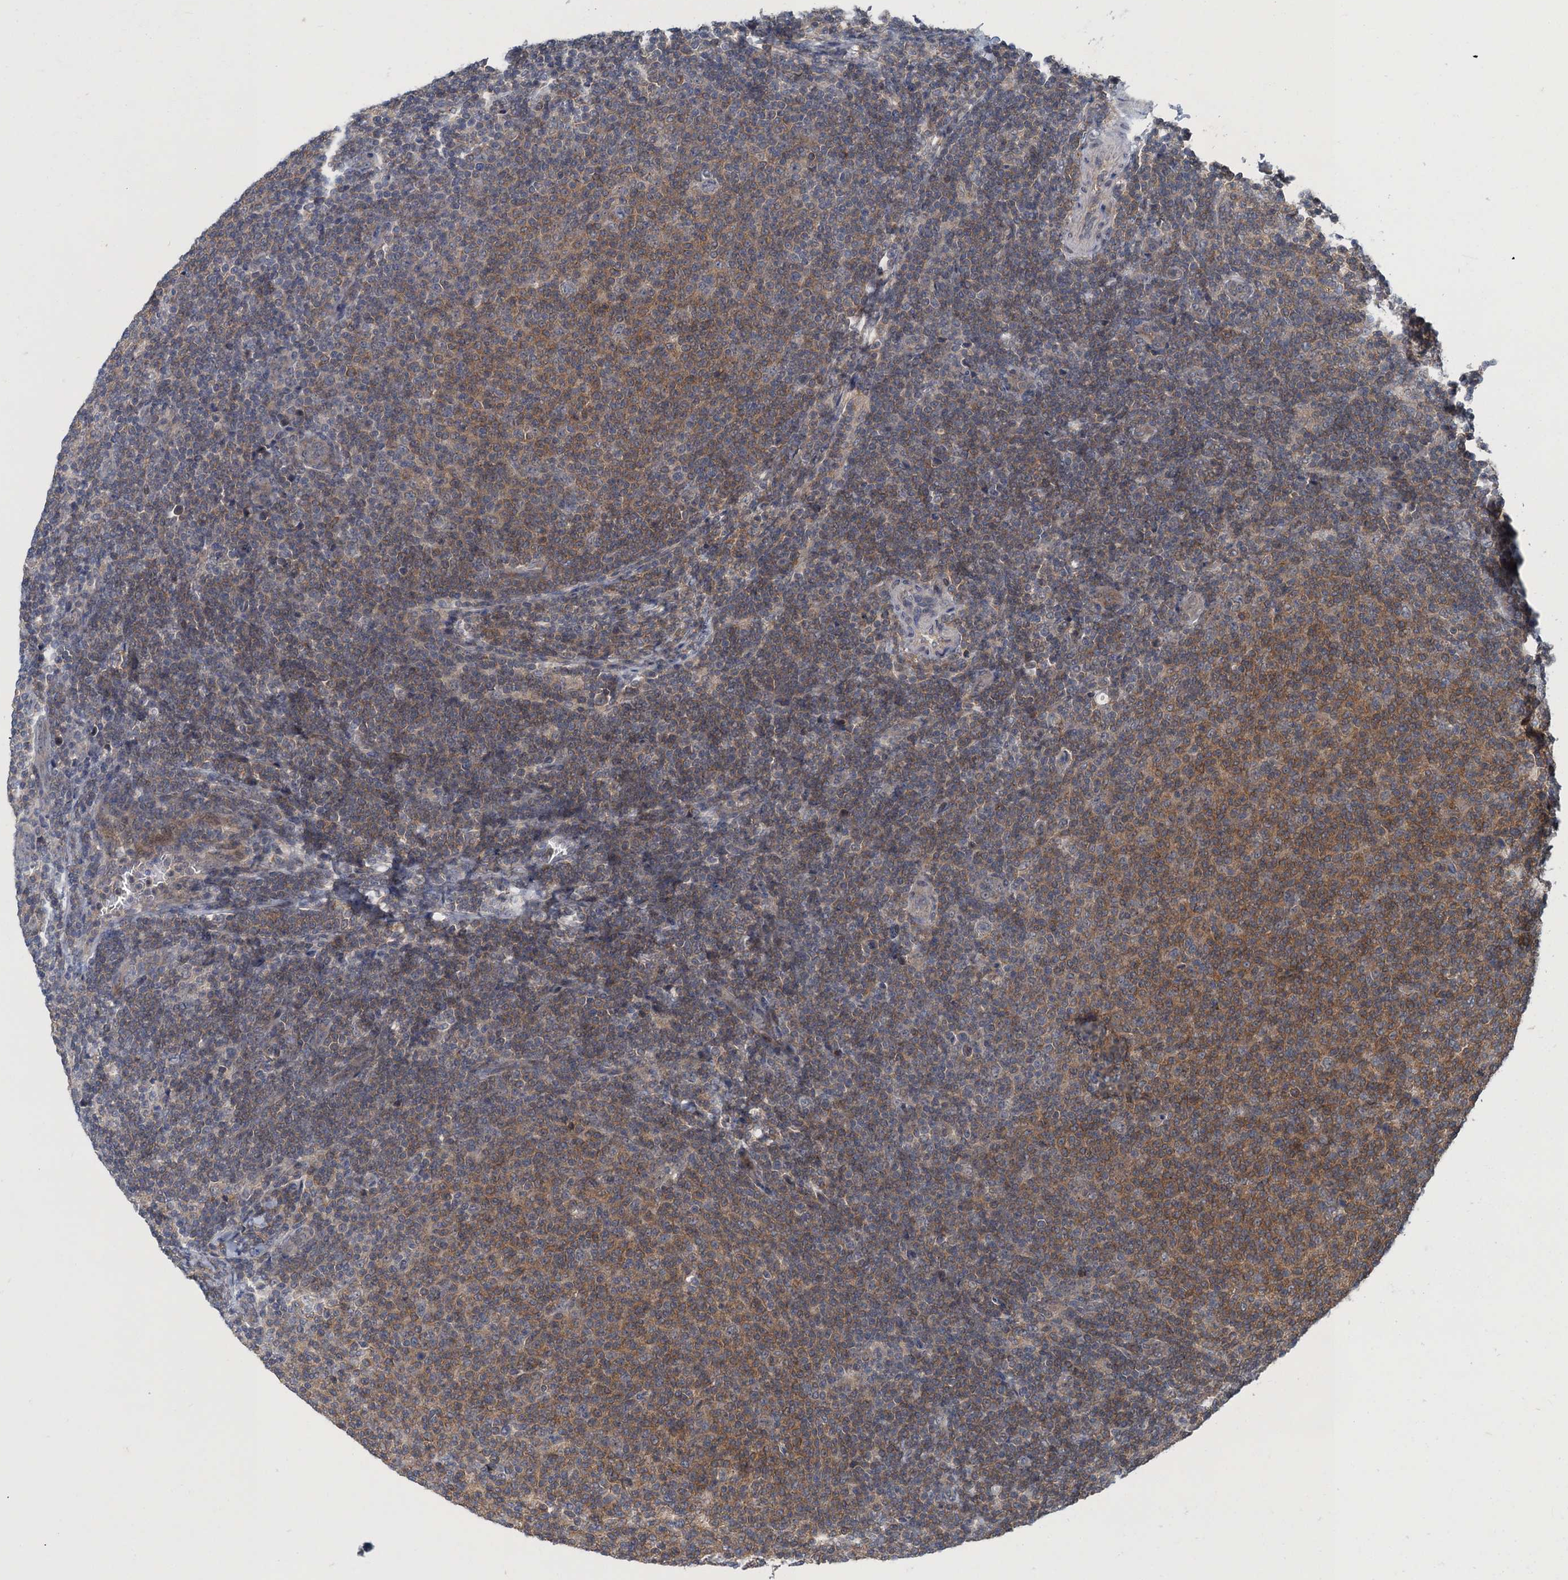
{"staining": {"intensity": "moderate", "quantity": "25%-75%", "location": "cytoplasmic/membranous"}, "tissue": "lymphoma", "cell_type": "Tumor cells", "image_type": "cancer", "snomed": [{"axis": "morphology", "description": "Malignant lymphoma, non-Hodgkin's type, Low grade"}, {"axis": "topography", "description": "Lymph node"}], "caption": "This histopathology image displays immunohistochemistry (IHC) staining of lymphoma, with medium moderate cytoplasmic/membranous staining in about 25%-75% of tumor cells.", "gene": "RNF165", "patient": {"sex": "male", "age": 66}}